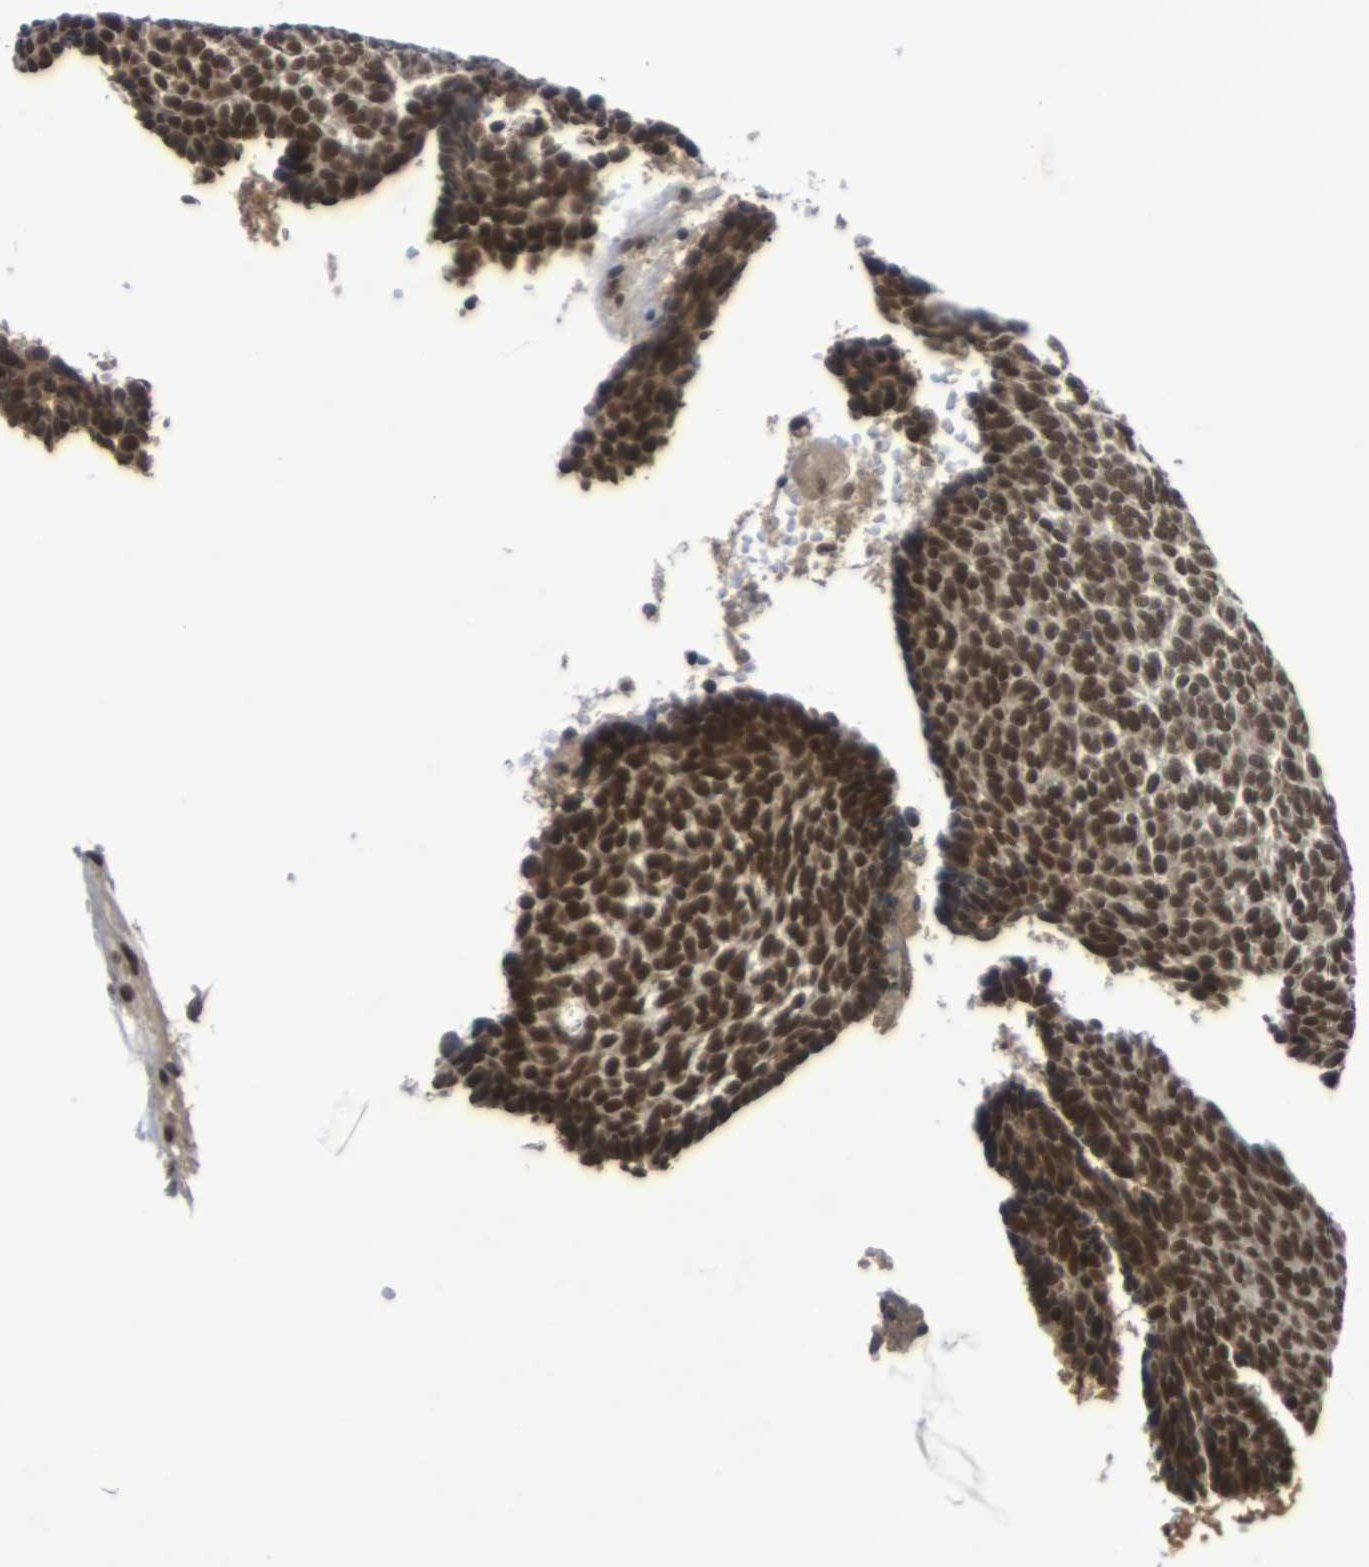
{"staining": {"intensity": "strong", "quantity": ">75%", "location": "nuclear"}, "tissue": "skin cancer", "cell_type": "Tumor cells", "image_type": "cancer", "snomed": [{"axis": "morphology", "description": "Basal cell carcinoma"}, {"axis": "topography", "description": "Skin"}], "caption": "A photomicrograph of human skin basal cell carcinoma stained for a protein demonstrates strong nuclear brown staining in tumor cells.", "gene": "NELFA", "patient": {"sex": "male", "age": 84}}